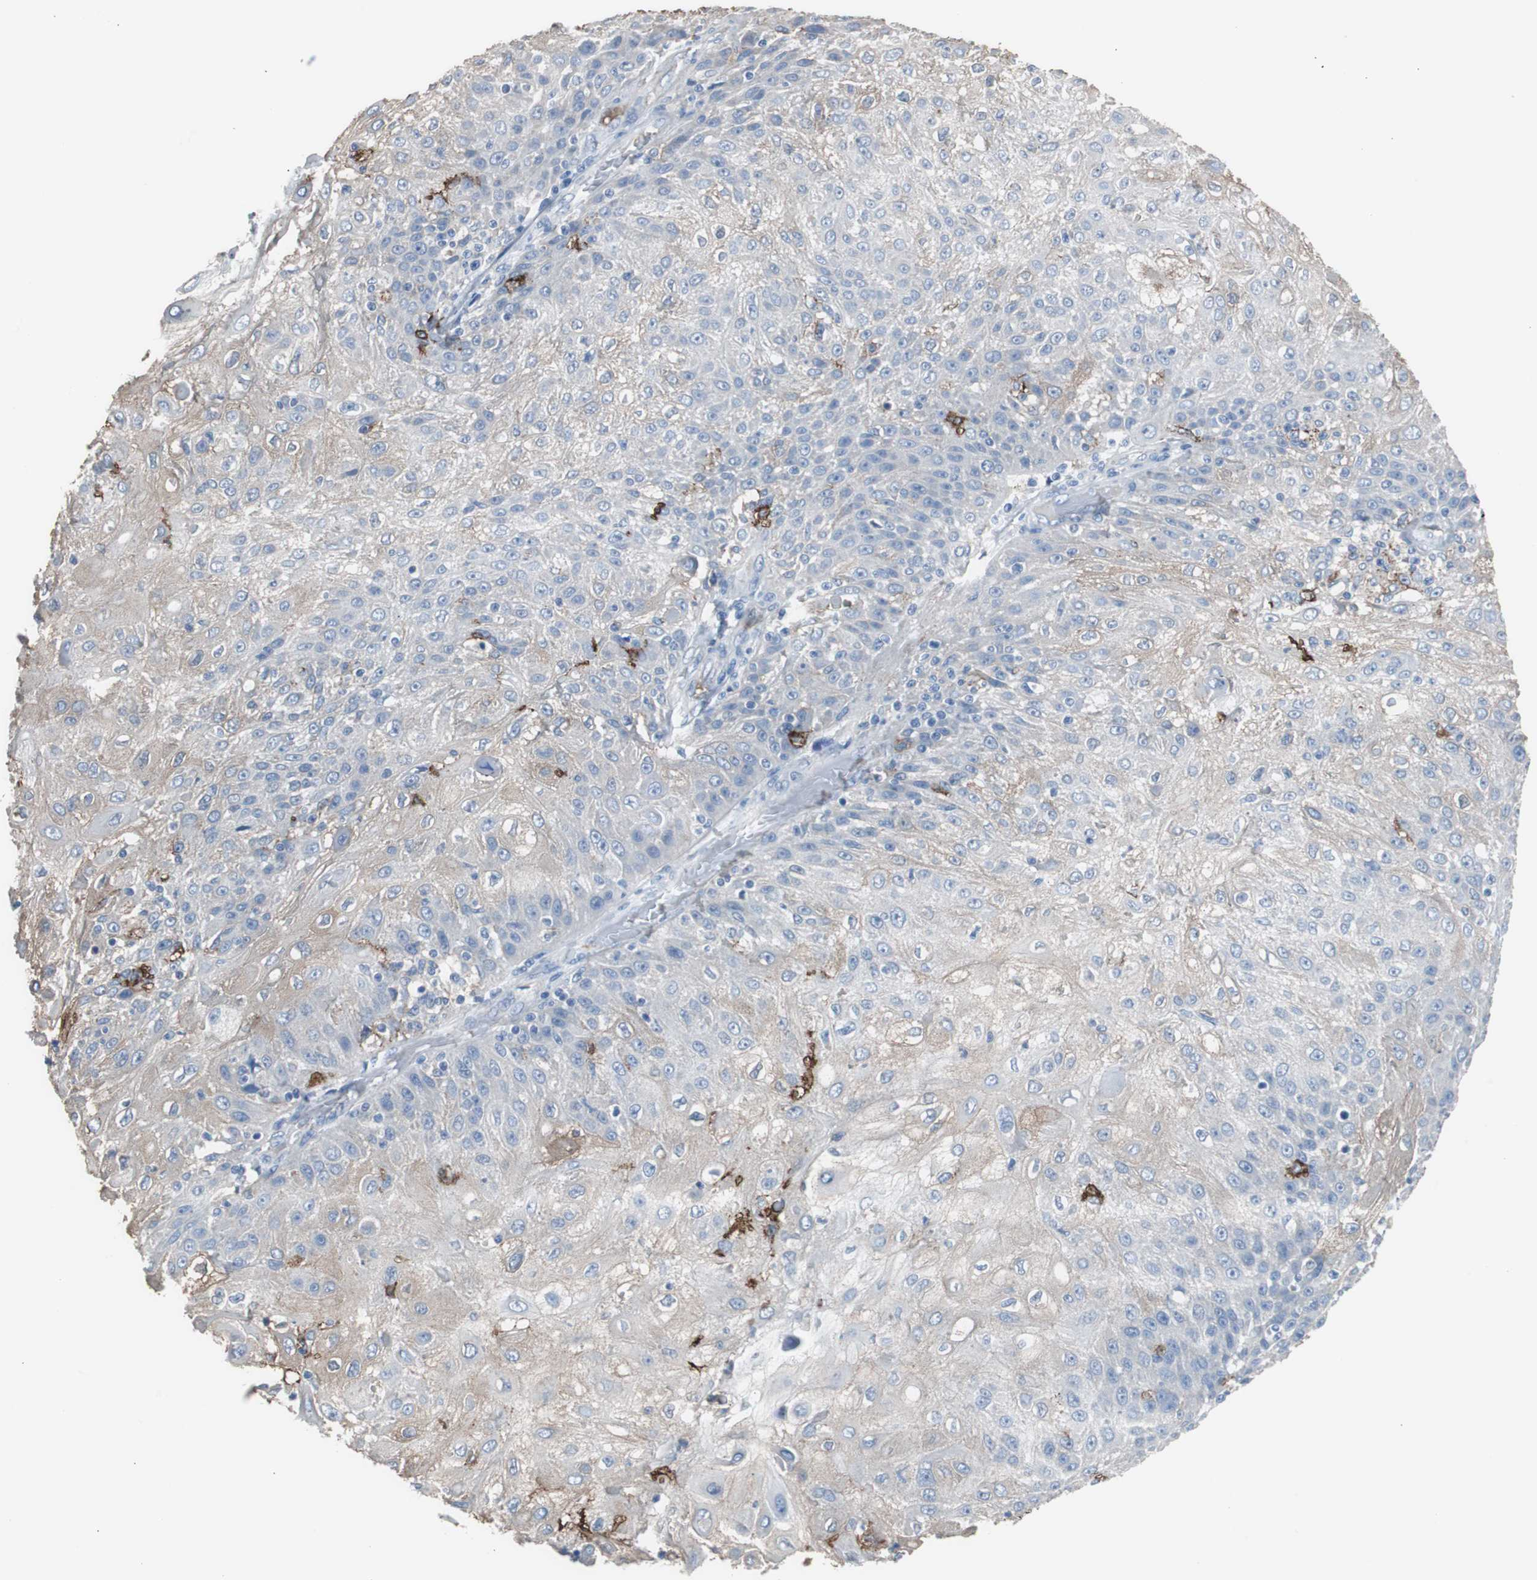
{"staining": {"intensity": "negative", "quantity": "none", "location": "none"}, "tissue": "skin cancer", "cell_type": "Tumor cells", "image_type": "cancer", "snomed": [{"axis": "morphology", "description": "Normal tissue, NOS"}, {"axis": "morphology", "description": "Squamous cell carcinoma, NOS"}, {"axis": "topography", "description": "Skin"}], "caption": "Immunohistochemical staining of squamous cell carcinoma (skin) exhibits no significant expression in tumor cells.", "gene": "FCGR2B", "patient": {"sex": "female", "age": 83}}